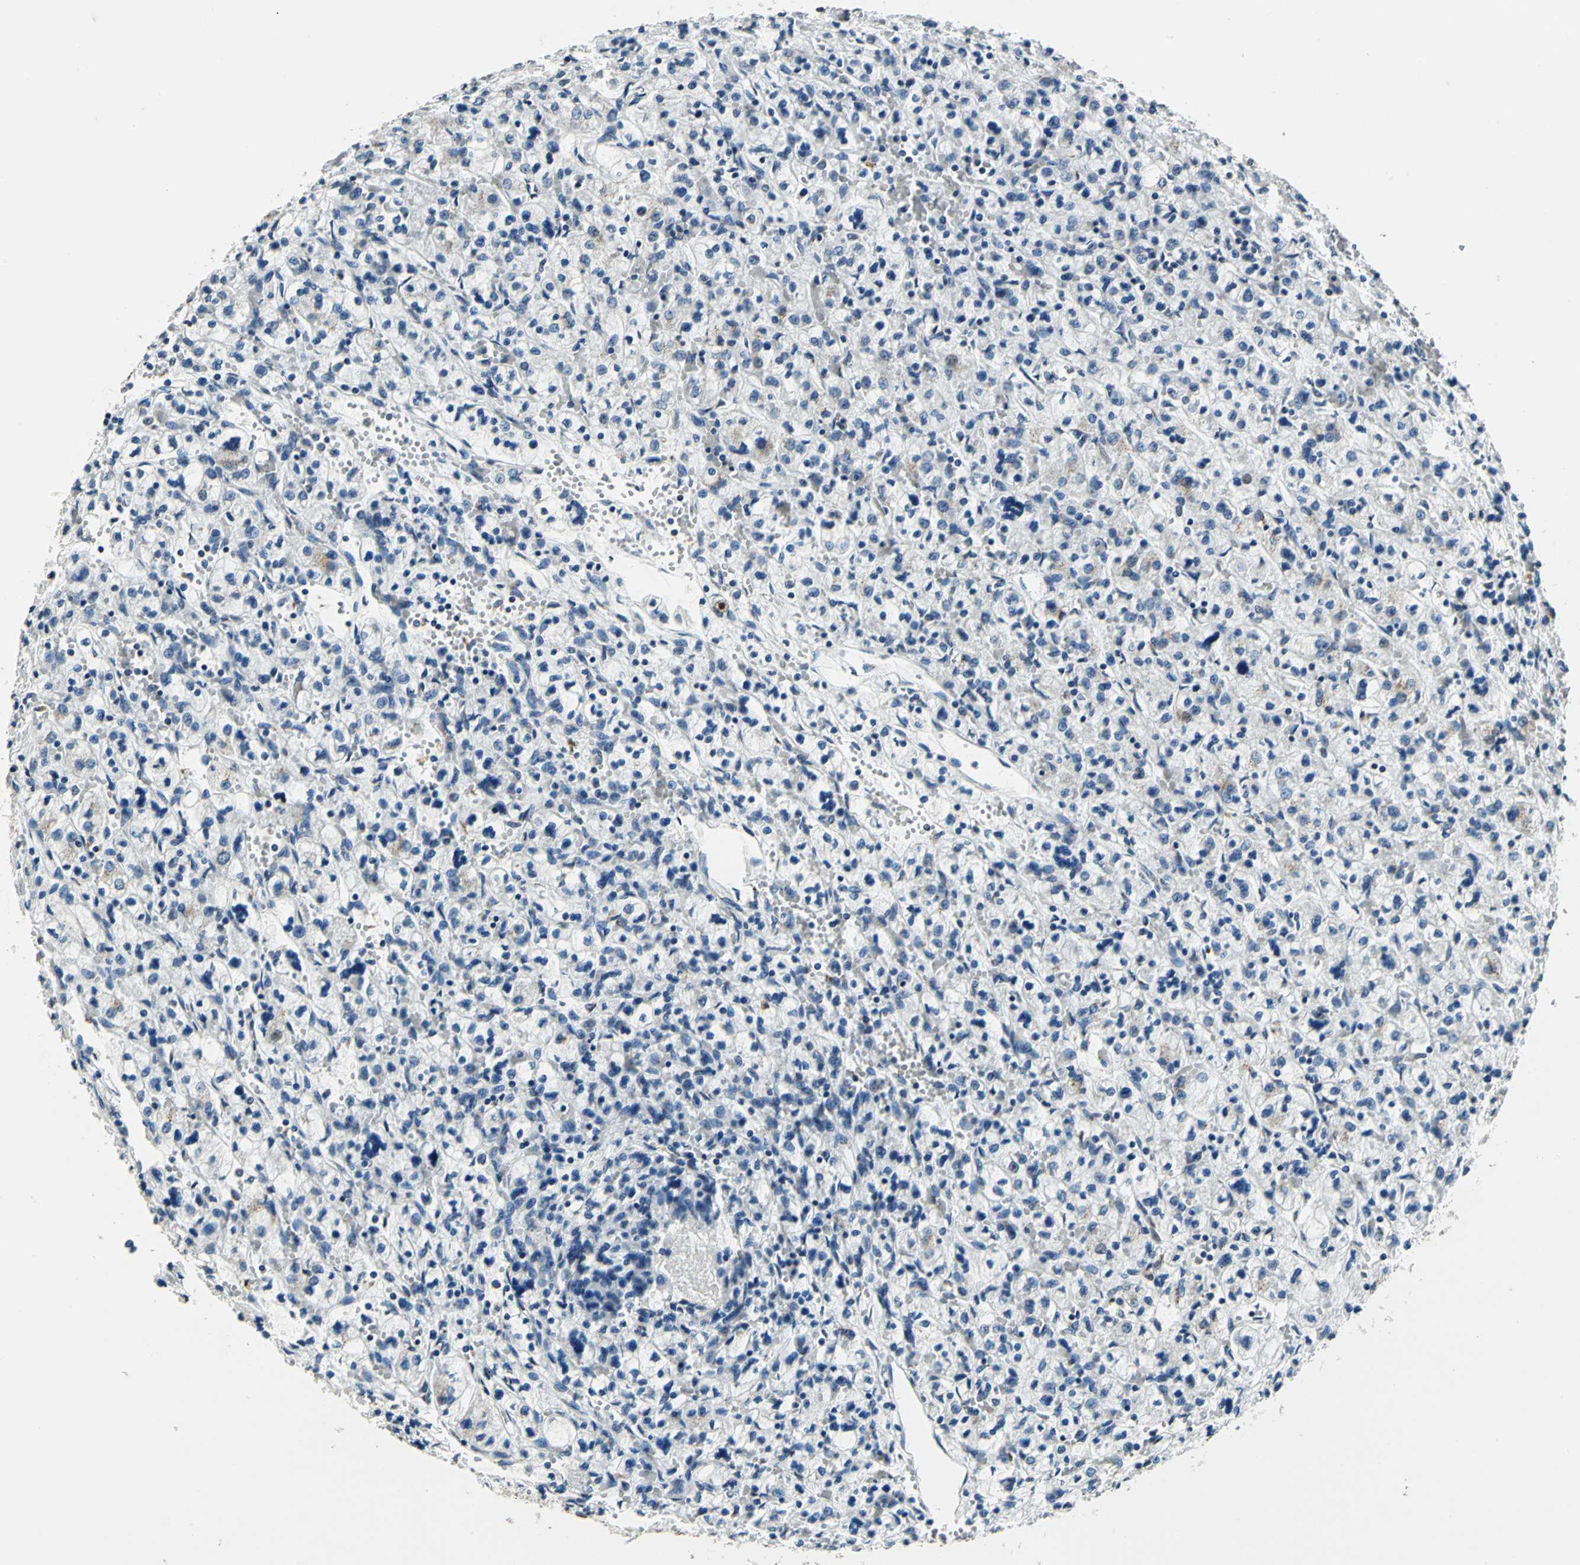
{"staining": {"intensity": "negative", "quantity": "none", "location": "none"}, "tissue": "renal cancer", "cell_type": "Tumor cells", "image_type": "cancer", "snomed": [{"axis": "morphology", "description": "Adenocarcinoma, NOS"}, {"axis": "topography", "description": "Kidney"}], "caption": "Photomicrograph shows no significant protein positivity in tumor cells of renal cancer.", "gene": "TMEM115", "patient": {"sex": "female", "age": 83}}